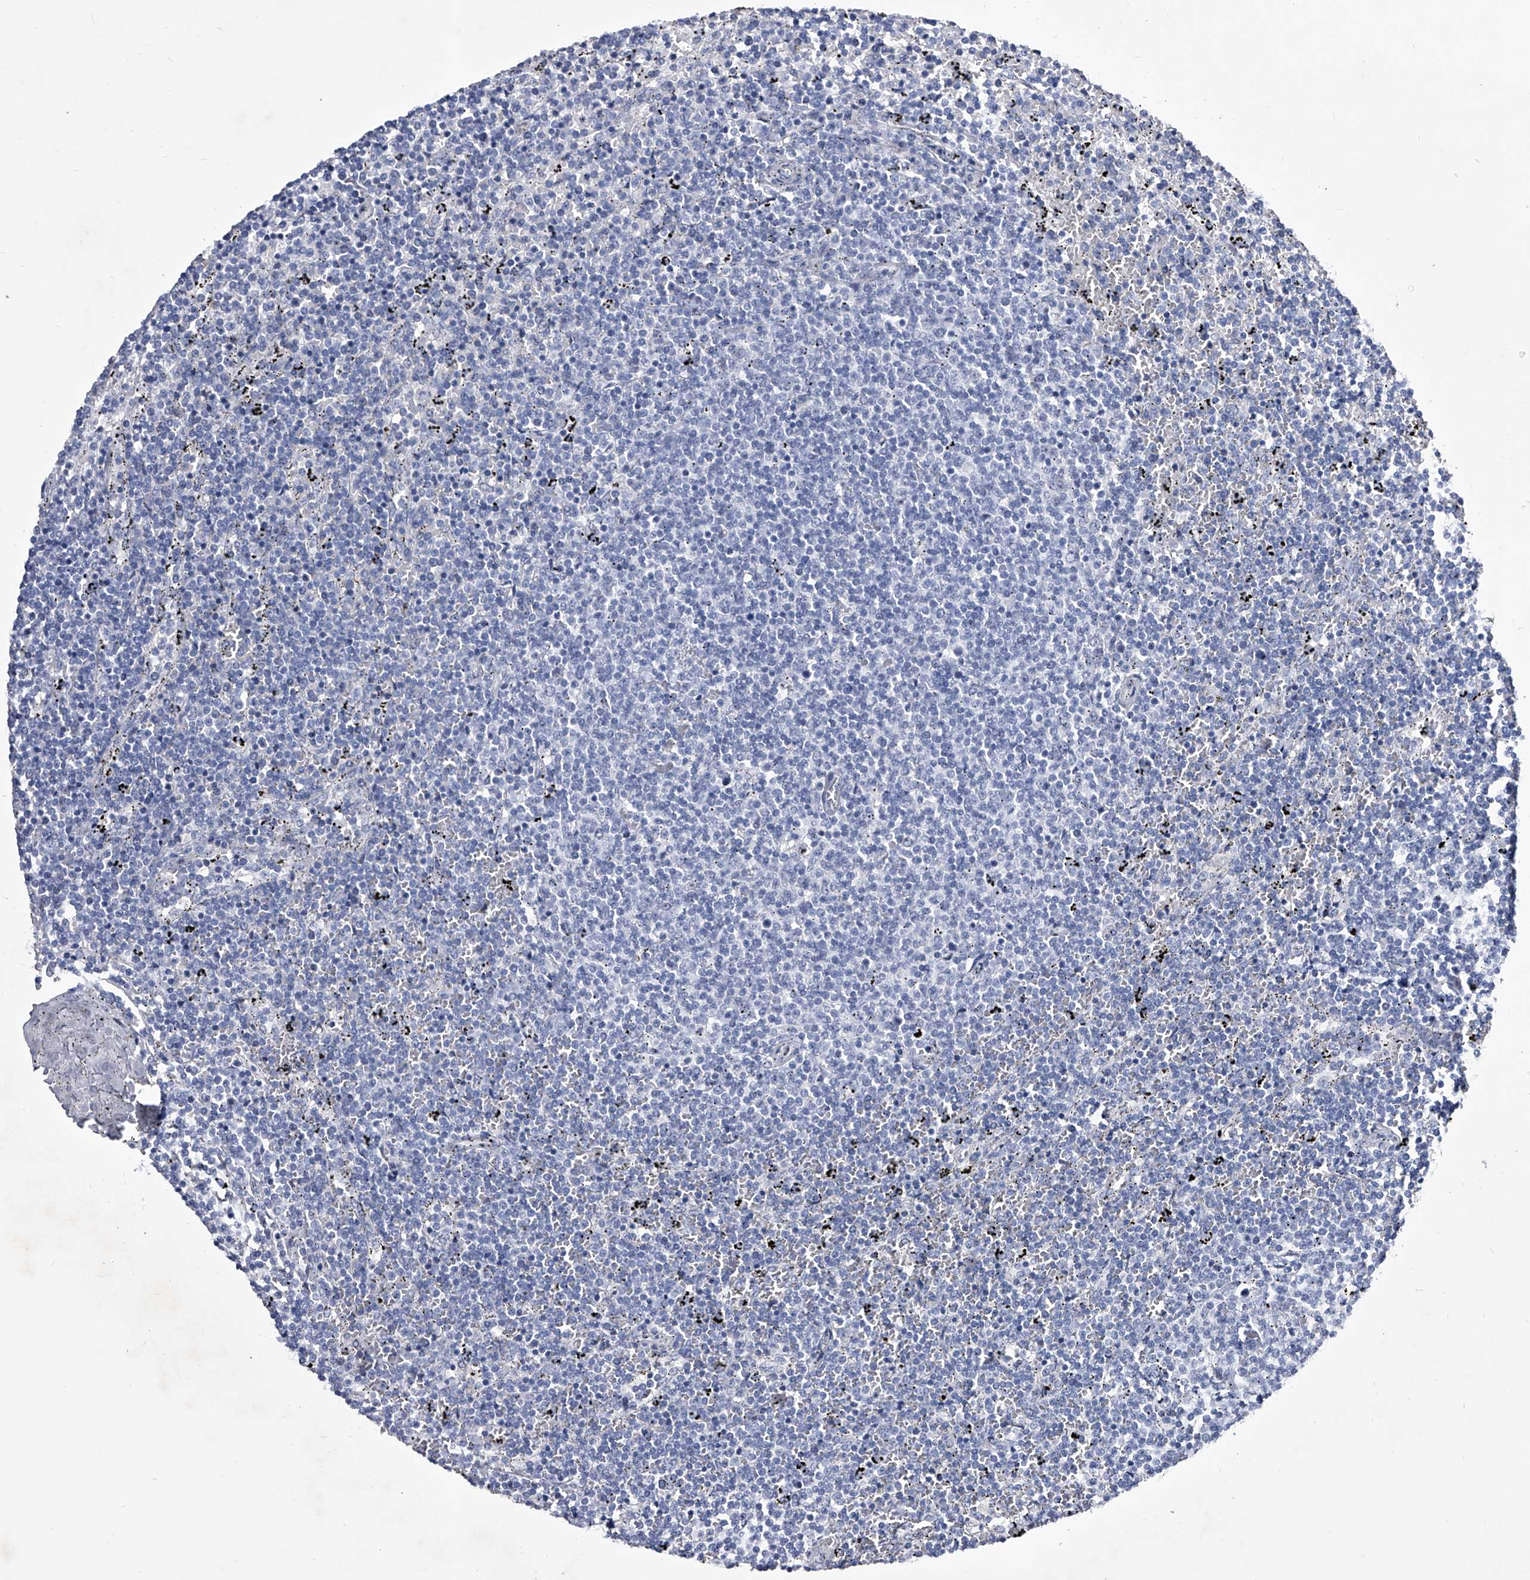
{"staining": {"intensity": "negative", "quantity": "none", "location": "none"}, "tissue": "lymphoma", "cell_type": "Tumor cells", "image_type": "cancer", "snomed": [{"axis": "morphology", "description": "Malignant lymphoma, non-Hodgkin's type, Low grade"}, {"axis": "topography", "description": "Spleen"}], "caption": "The histopathology image exhibits no significant staining in tumor cells of lymphoma. (DAB (3,3'-diaminobenzidine) immunohistochemistry with hematoxylin counter stain).", "gene": "CRISP2", "patient": {"sex": "female", "age": 50}}